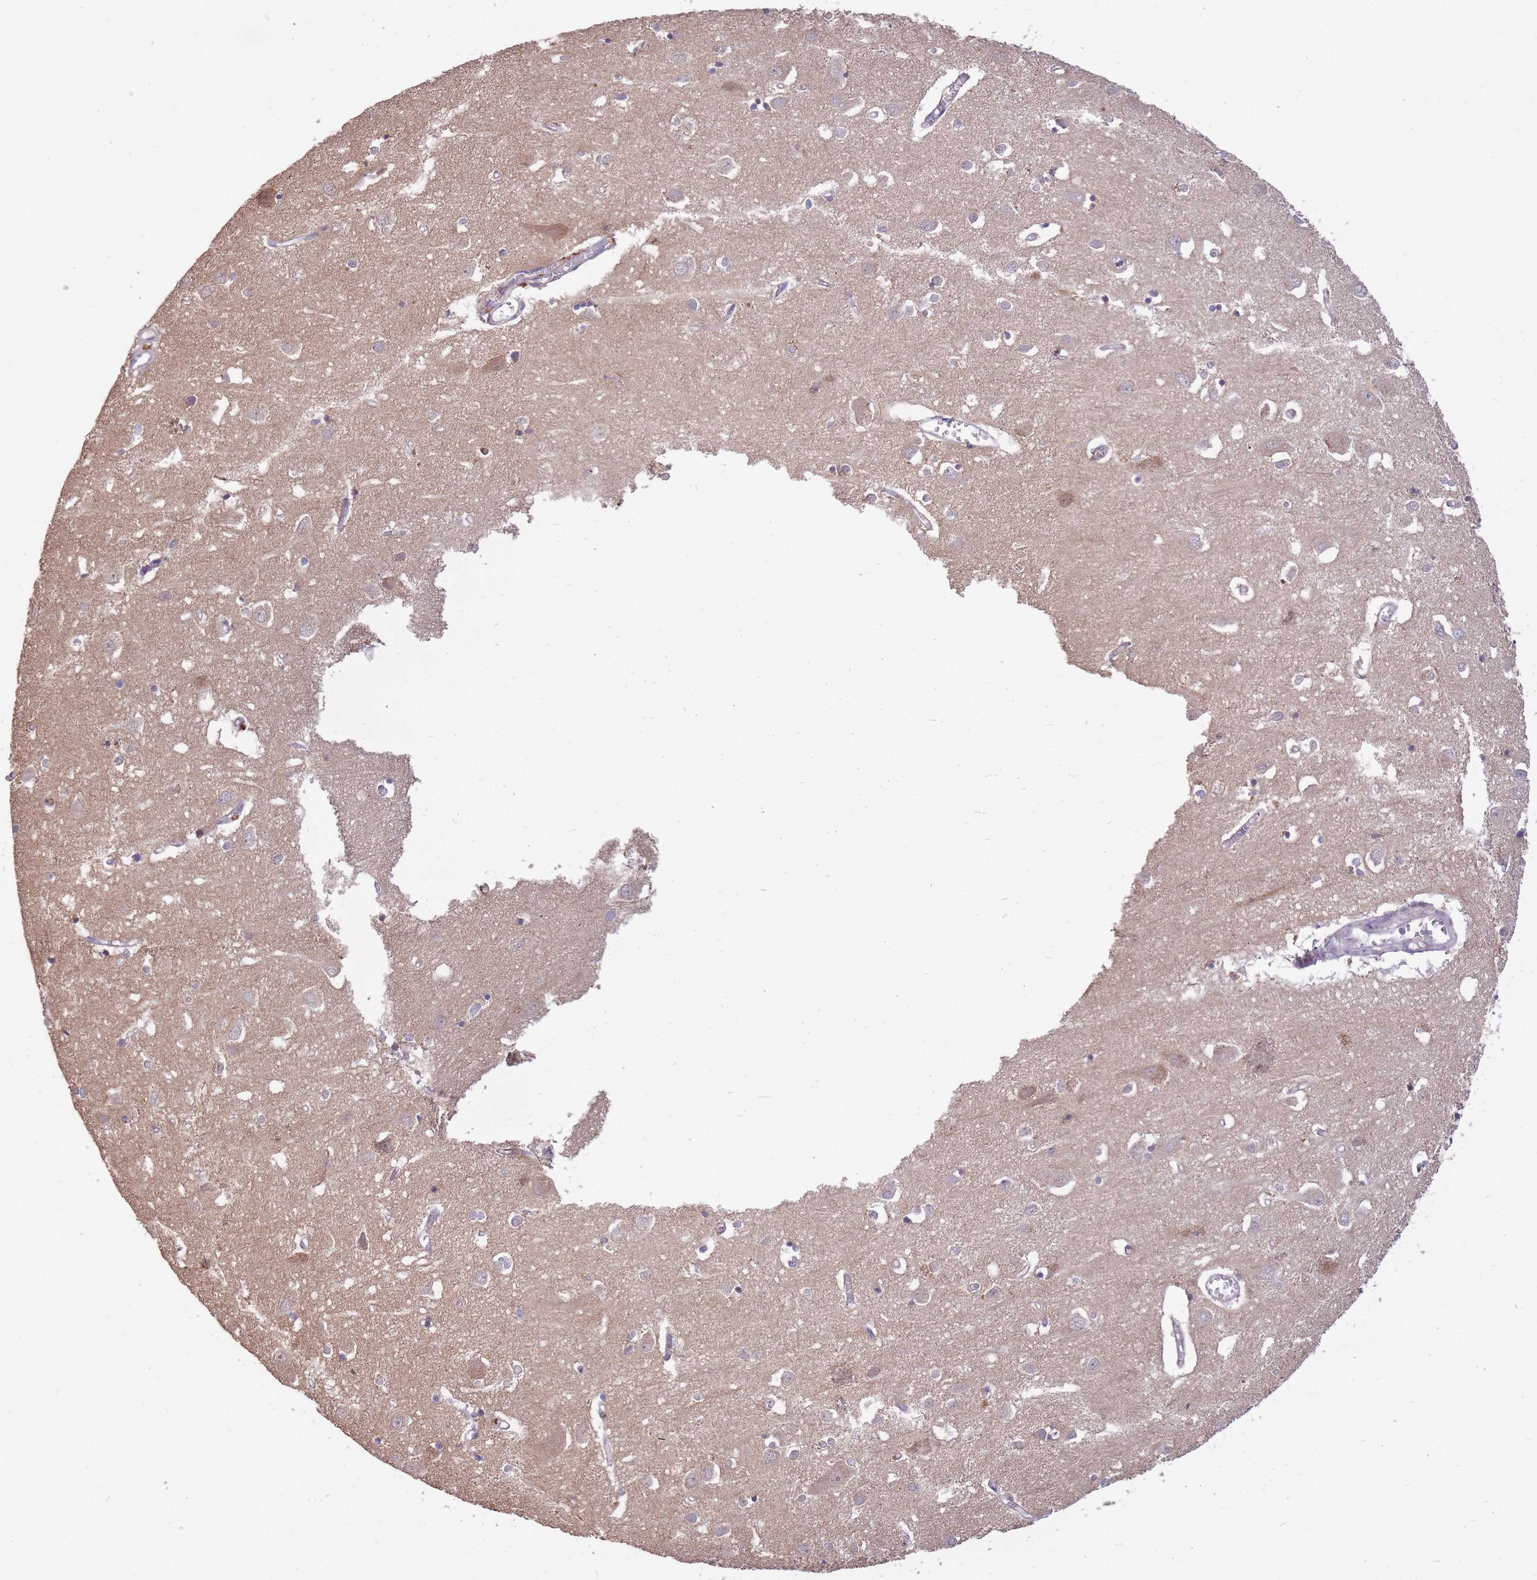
{"staining": {"intensity": "negative", "quantity": "none", "location": "none"}, "tissue": "cerebral cortex", "cell_type": "Endothelial cells", "image_type": "normal", "snomed": [{"axis": "morphology", "description": "Normal tissue, NOS"}, {"axis": "topography", "description": "Cerebral cortex"}], "caption": "IHC micrograph of unremarkable cerebral cortex: cerebral cortex stained with DAB exhibits no significant protein staining in endothelial cells. (DAB (3,3'-diaminobenzidine) IHC with hematoxylin counter stain).", "gene": "IGF2BP2", "patient": {"sex": "male", "age": 70}}